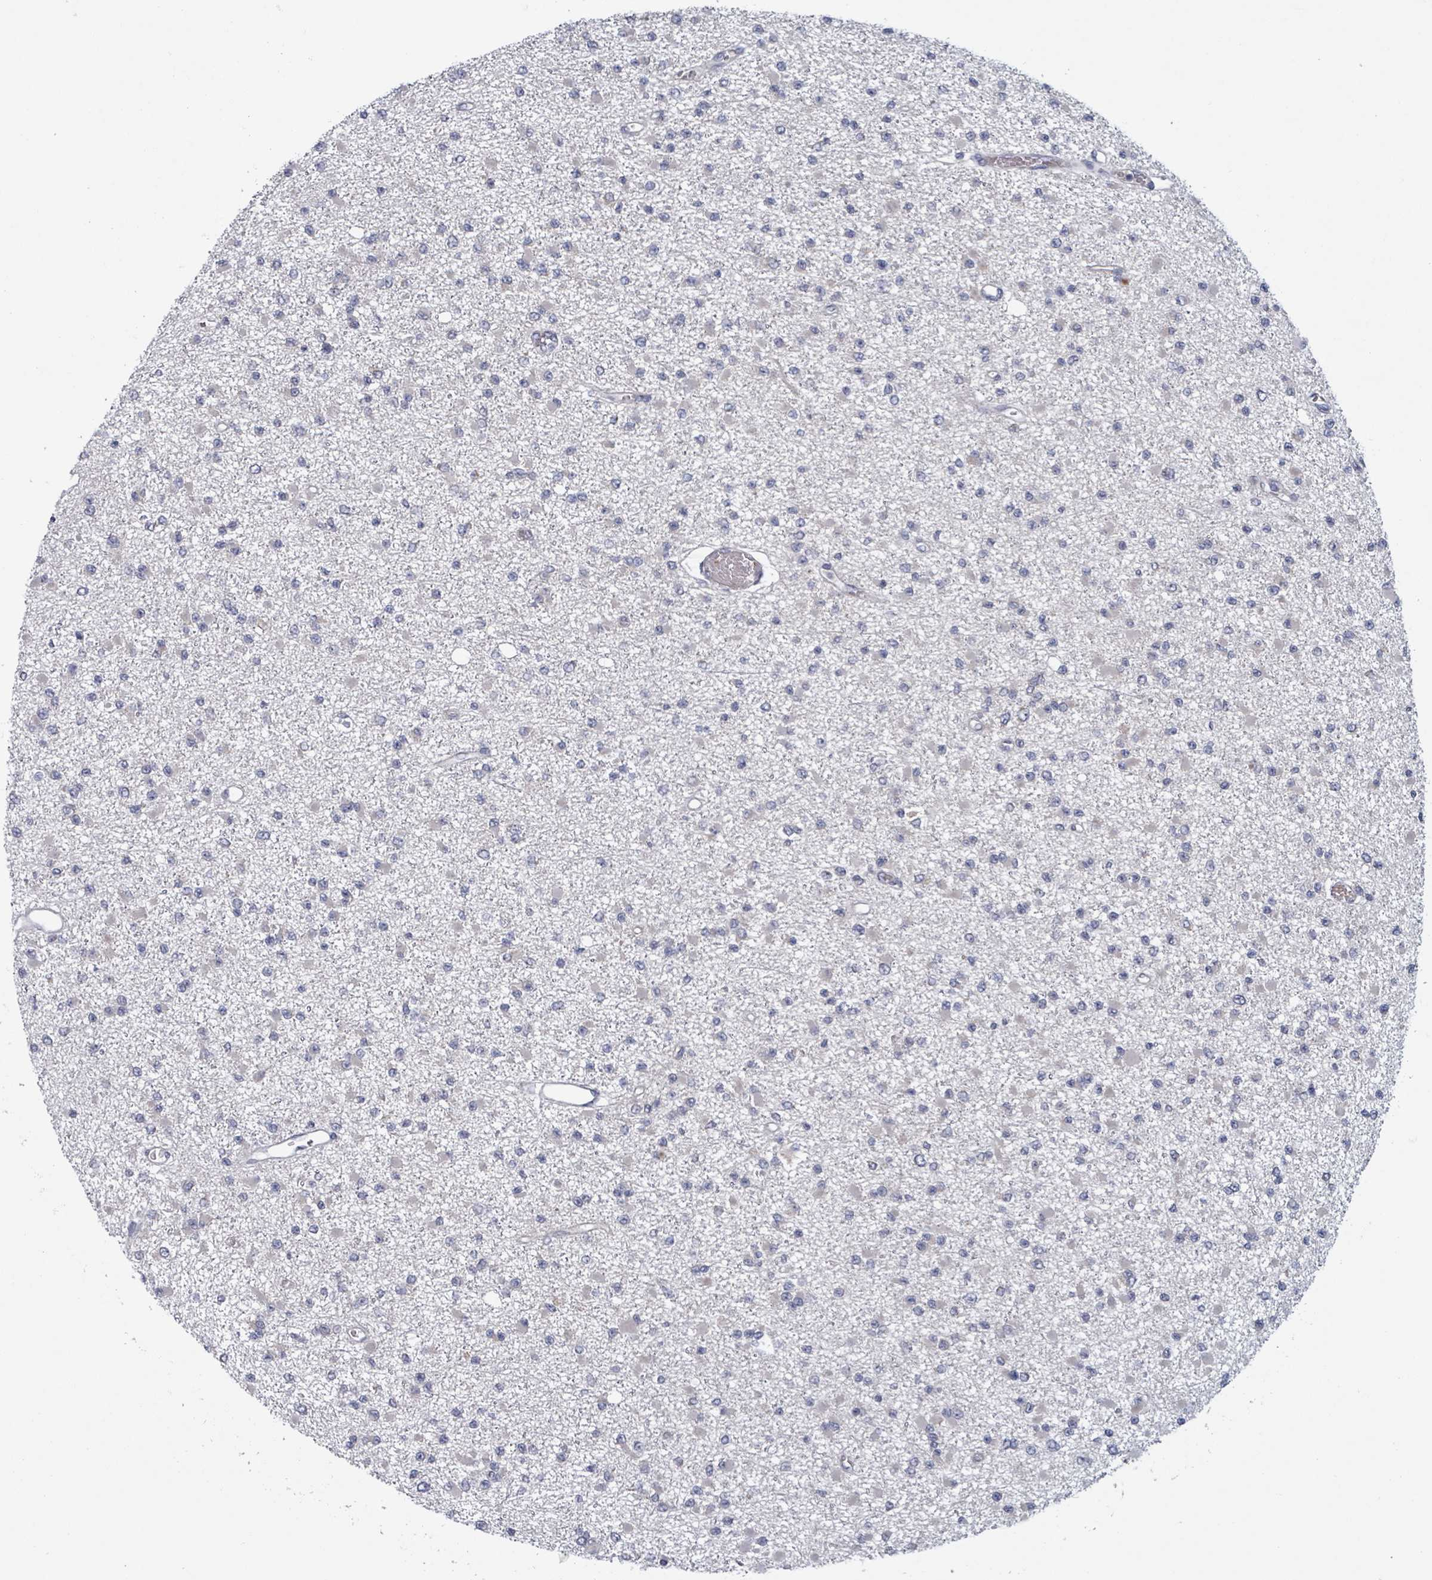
{"staining": {"intensity": "negative", "quantity": "none", "location": "none"}, "tissue": "glioma", "cell_type": "Tumor cells", "image_type": "cancer", "snomed": [{"axis": "morphology", "description": "Glioma, malignant, Low grade"}, {"axis": "topography", "description": "Brain"}], "caption": "IHC image of neoplastic tissue: human malignant low-grade glioma stained with DAB (3,3'-diaminobenzidine) shows no significant protein expression in tumor cells.", "gene": "FKBP1A", "patient": {"sex": "female", "age": 22}}